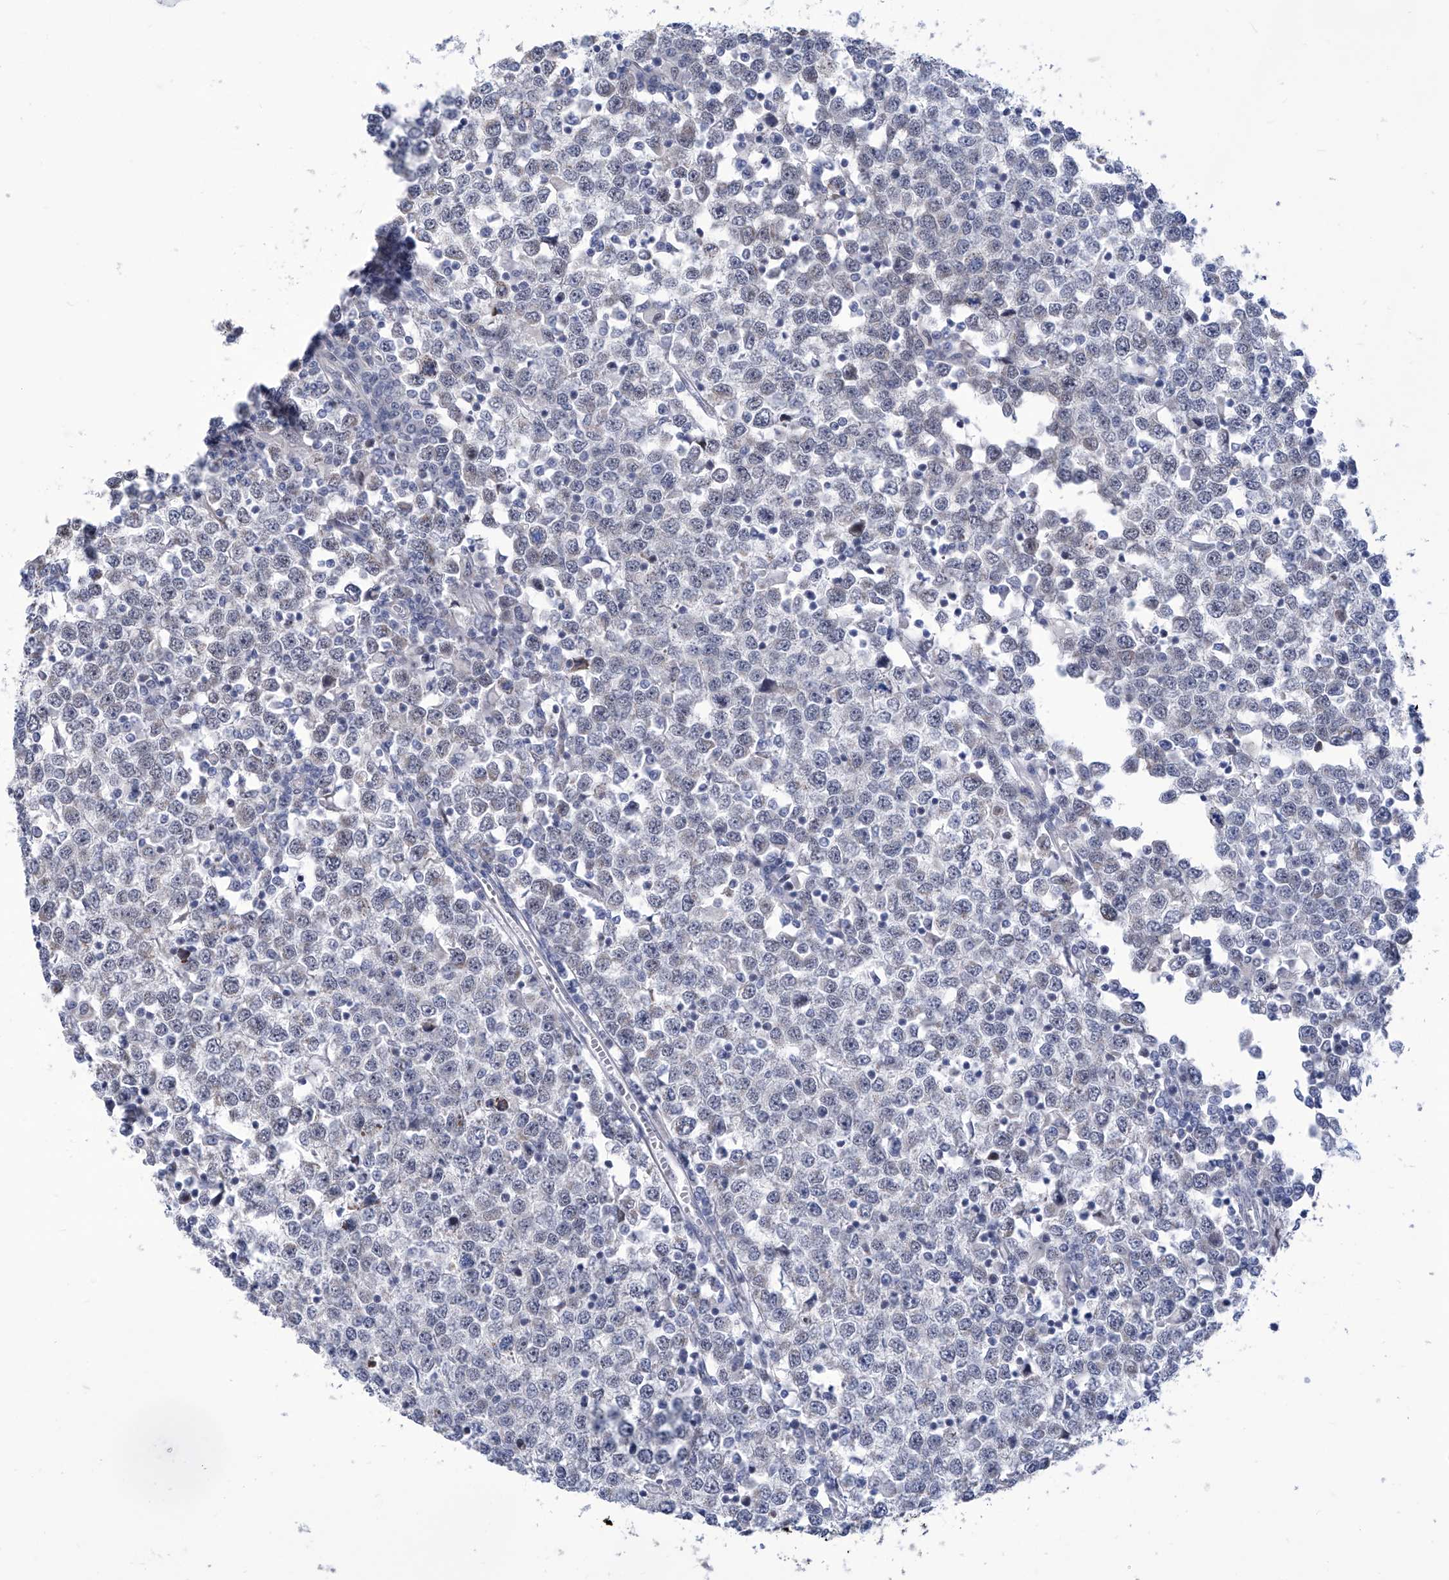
{"staining": {"intensity": "weak", "quantity": "25%-75%", "location": "nuclear"}, "tissue": "testis cancer", "cell_type": "Tumor cells", "image_type": "cancer", "snomed": [{"axis": "morphology", "description": "Seminoma, NOS"}, {"axis": "topography", "description": "Testis"}], "caption": "Testis cancer (seminoma) stained for a protein demonstrates weak nuclear positivity in tumor cells.", "gene": "SART1", "patient": {"sex": "male", "age": 65}}